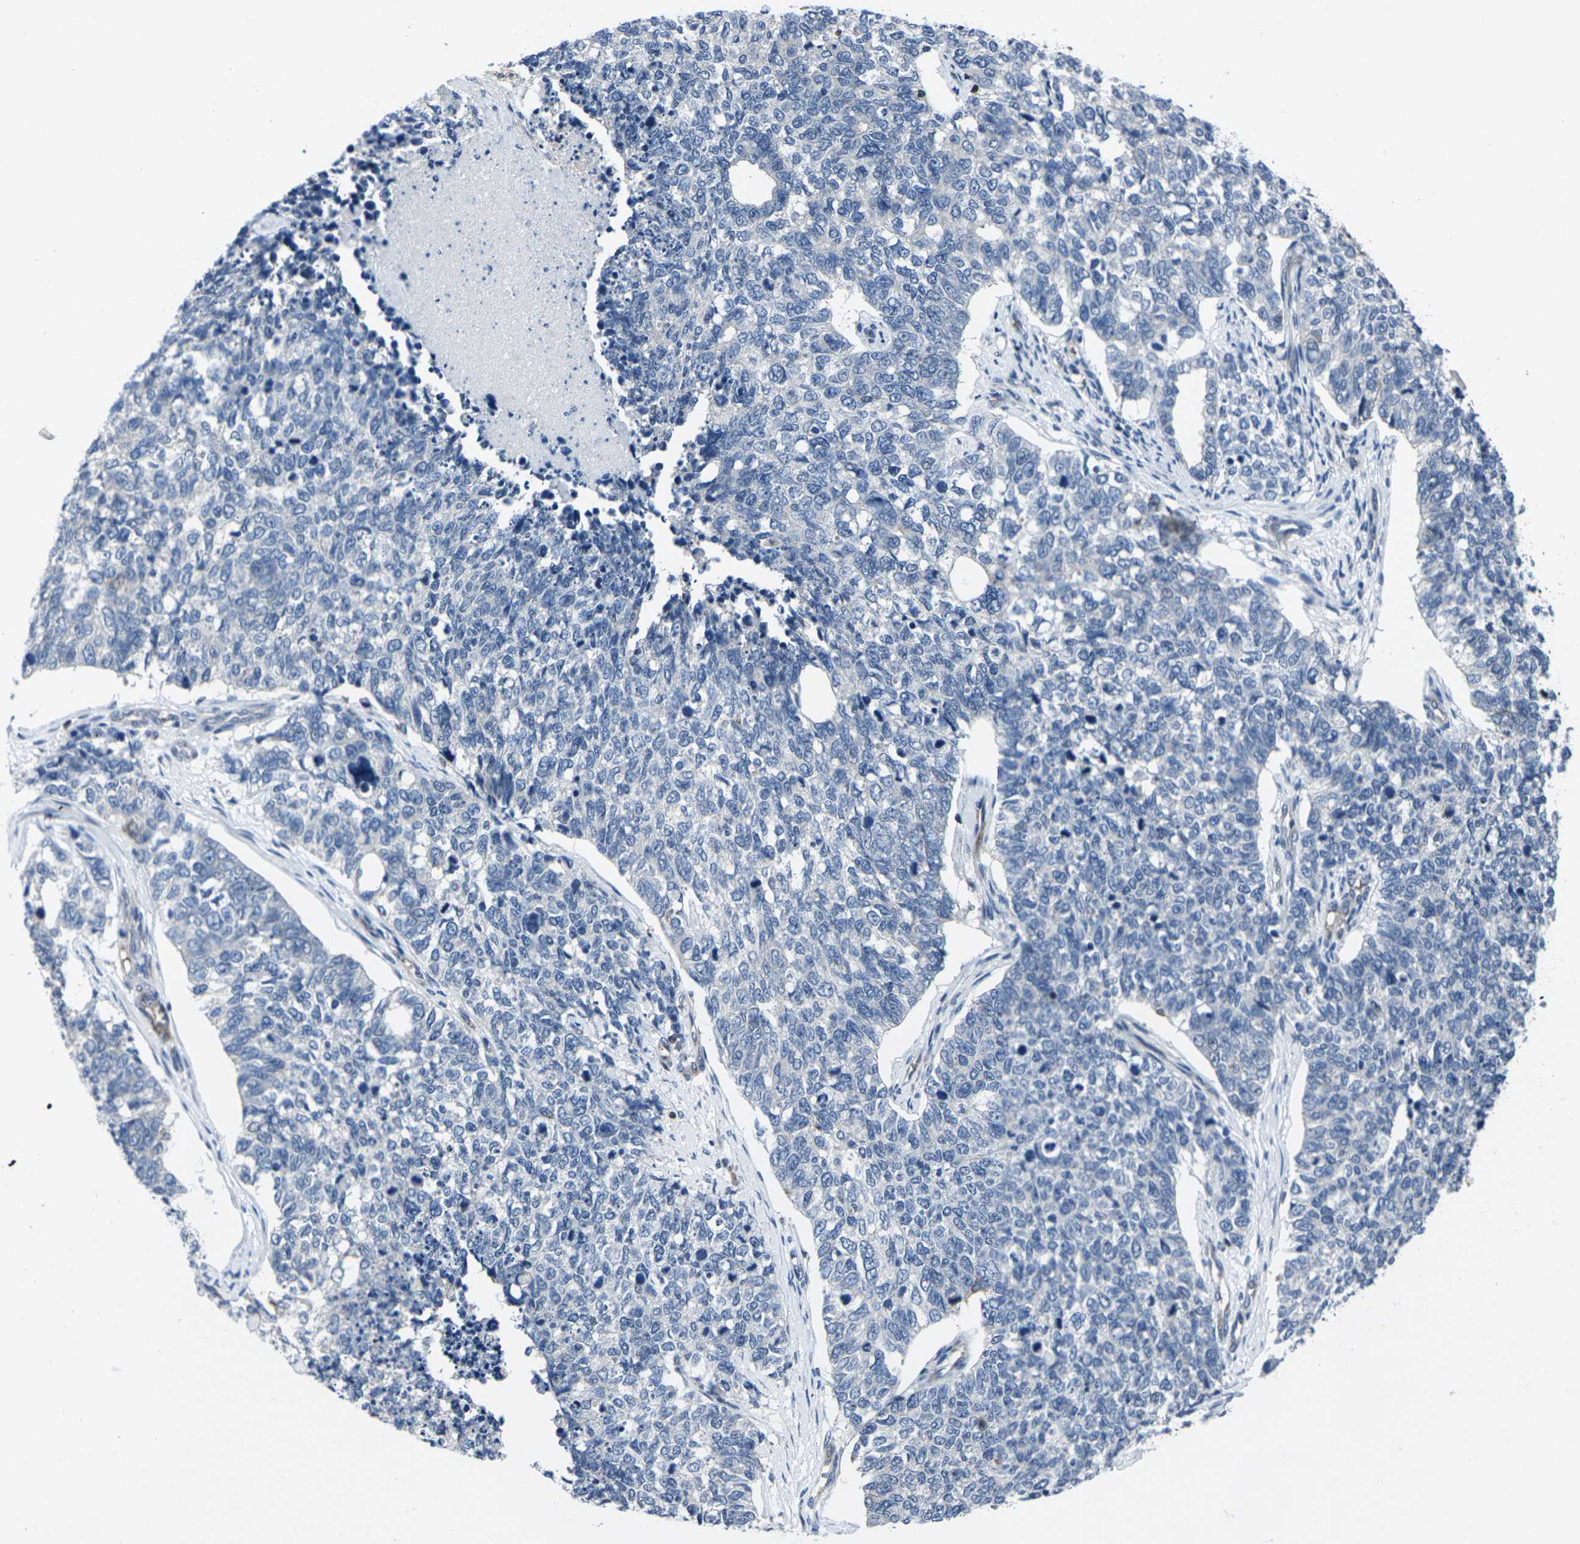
{"staining": {"intensity": "negative", "quantity": "none", "location": "none"}, "tissue": "cervical cancer", "cell_type": "Tumor cells", "image_type": "cancer", "snomed": [{"axis": "morphology", "description": "Squamous cell carcinoma, NOS"}, {"axis": "topography", "description": "Cervix"}], "caption": "A photomicrograph of human cervical cancer (squamous cell carcinoma) is negative for staining in tumor cells.", "gene": "STAT4", "patient": {"sex": "female", "age": 63}}